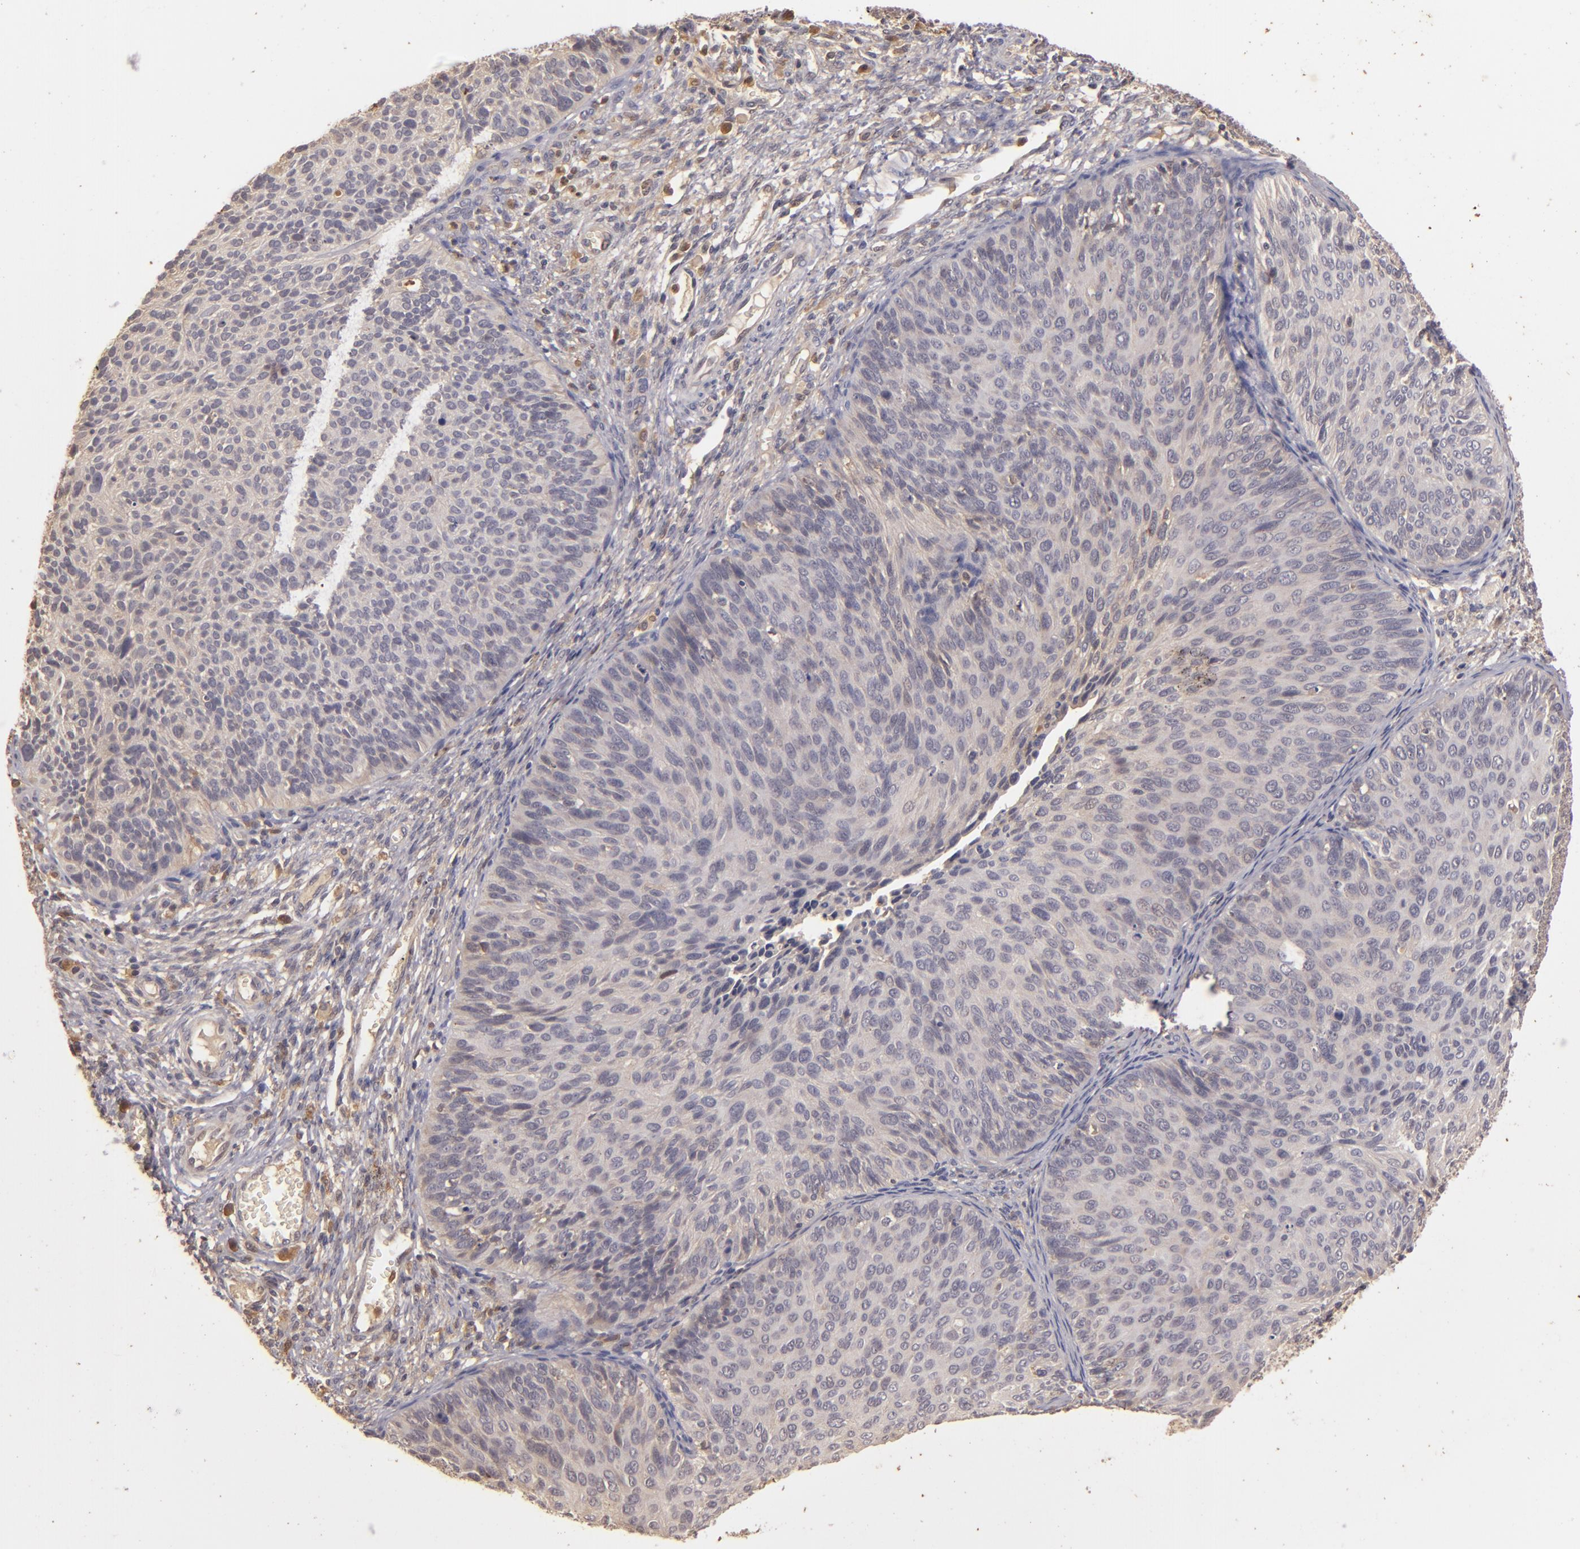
{"staining": {"intensity": "moderate", "quantity": ">75%", "location": "cytoplasmic/membranous"}, "tissue": "cervical cancer", "cell_type": "Tumor cells", "image_type": "cancer", "snomed": [{"axis": "morphology", "description": "Squamous cell carcinoma, NOS"}, {"axis": "topography", "description": "Cervix"}], "caption": "A micrograph showing moderate cytoplasmic/membranous positivity in approximately >75% of tumor cells in squamous cell carcinoma (cervical), as visualized by brown immunohistochemical staining.", "gene": "PRKCD", "patient": {"sex": "female", "age": 36}}